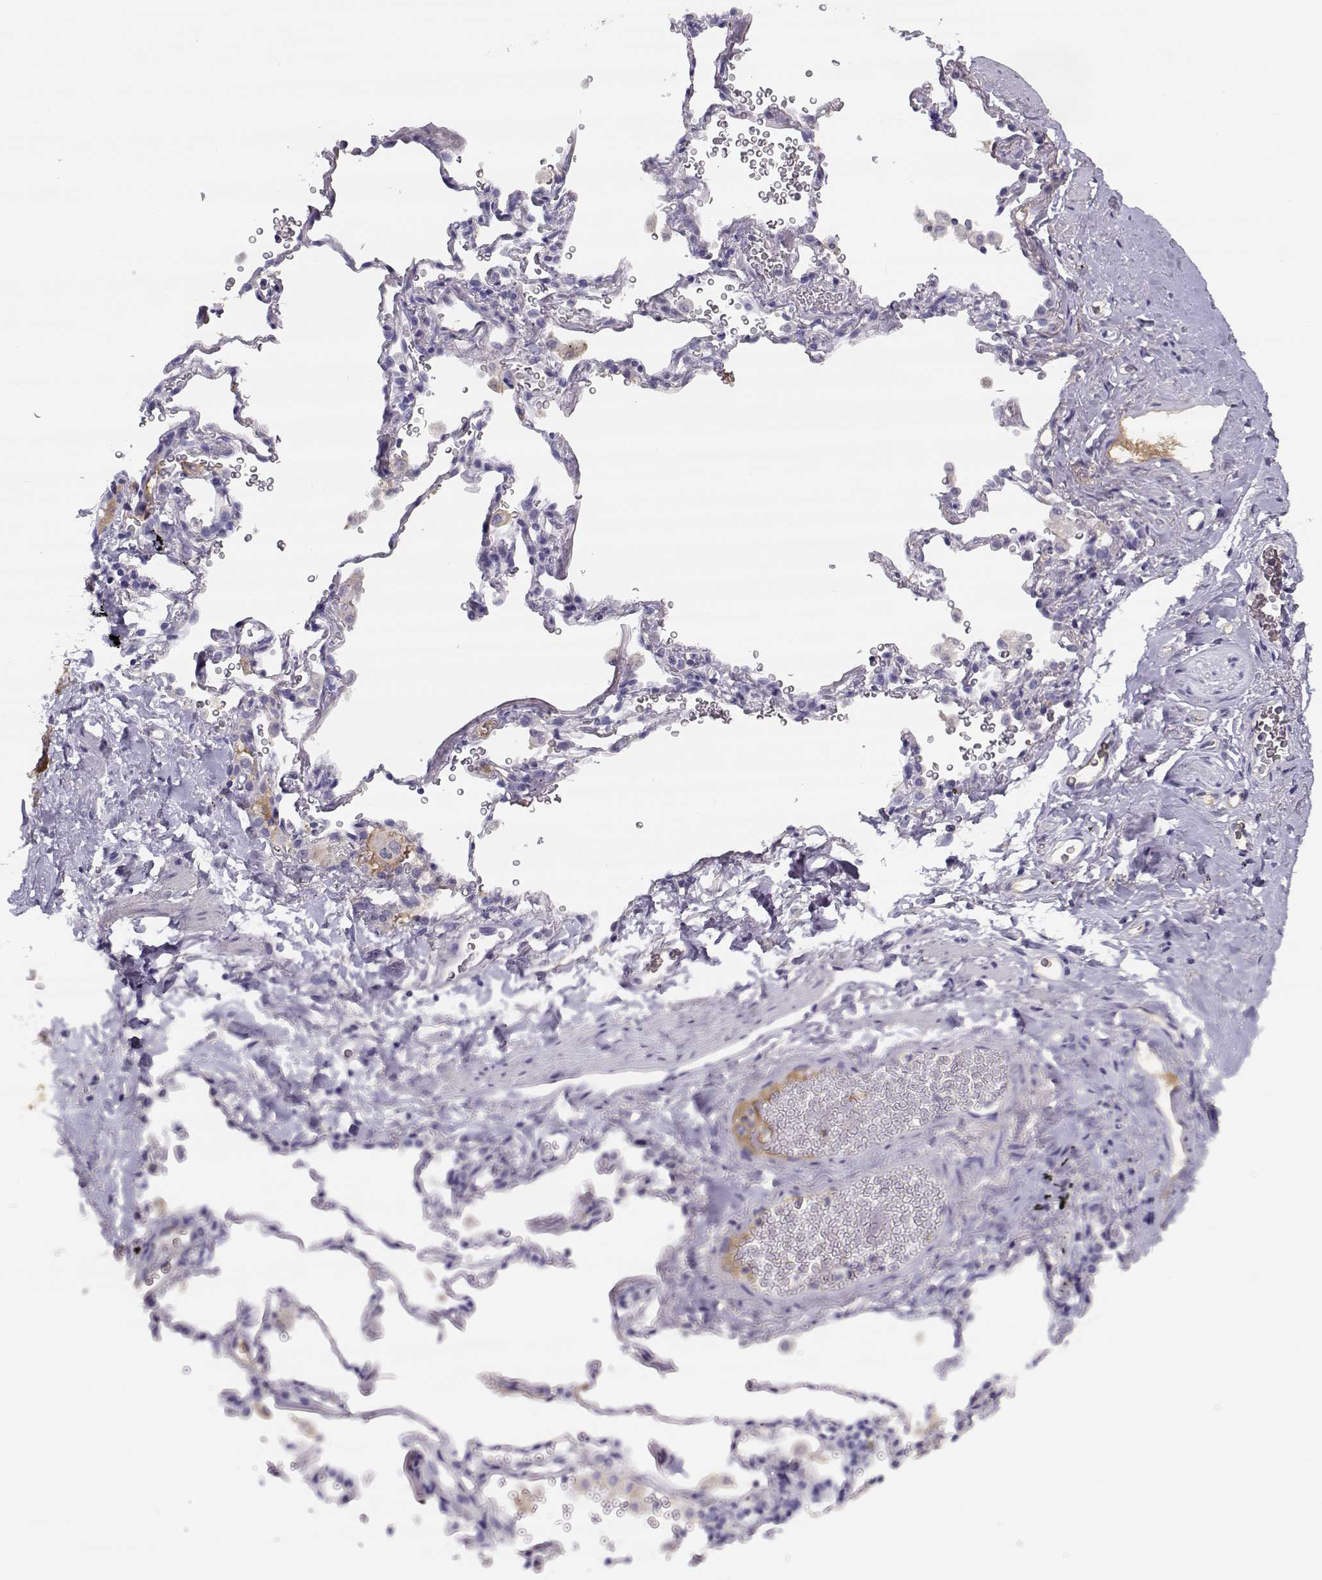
{"staining": {"intensity": "negative", "quantity": "none", "location": "none"}, "tissue": "soft tissue", "cell_type": "Fibroblasts", "image_type": "normal", "snomed": [{"axis": "morphology", "description": "Normal tissue, NOS"}, {"axis": "morphology", "description": "Adenocarcinoma, NOS"}, {"axis": "topography", "description": "Cartilage tissue"}, {"axis": "topography", "description": "Lung"}], "caption": "This histopathology image is of normal soft tissue stained with IHC to label a protein in brown with the nuclei are counter-stained blue. There is no expression in fibroblasts. The staining is performed using DAB brown chromogen with nuclei counter-stained in using hematoxylin.", "gene": "SLCO6A1", "patient": {"sex": "male", "age": 59}}